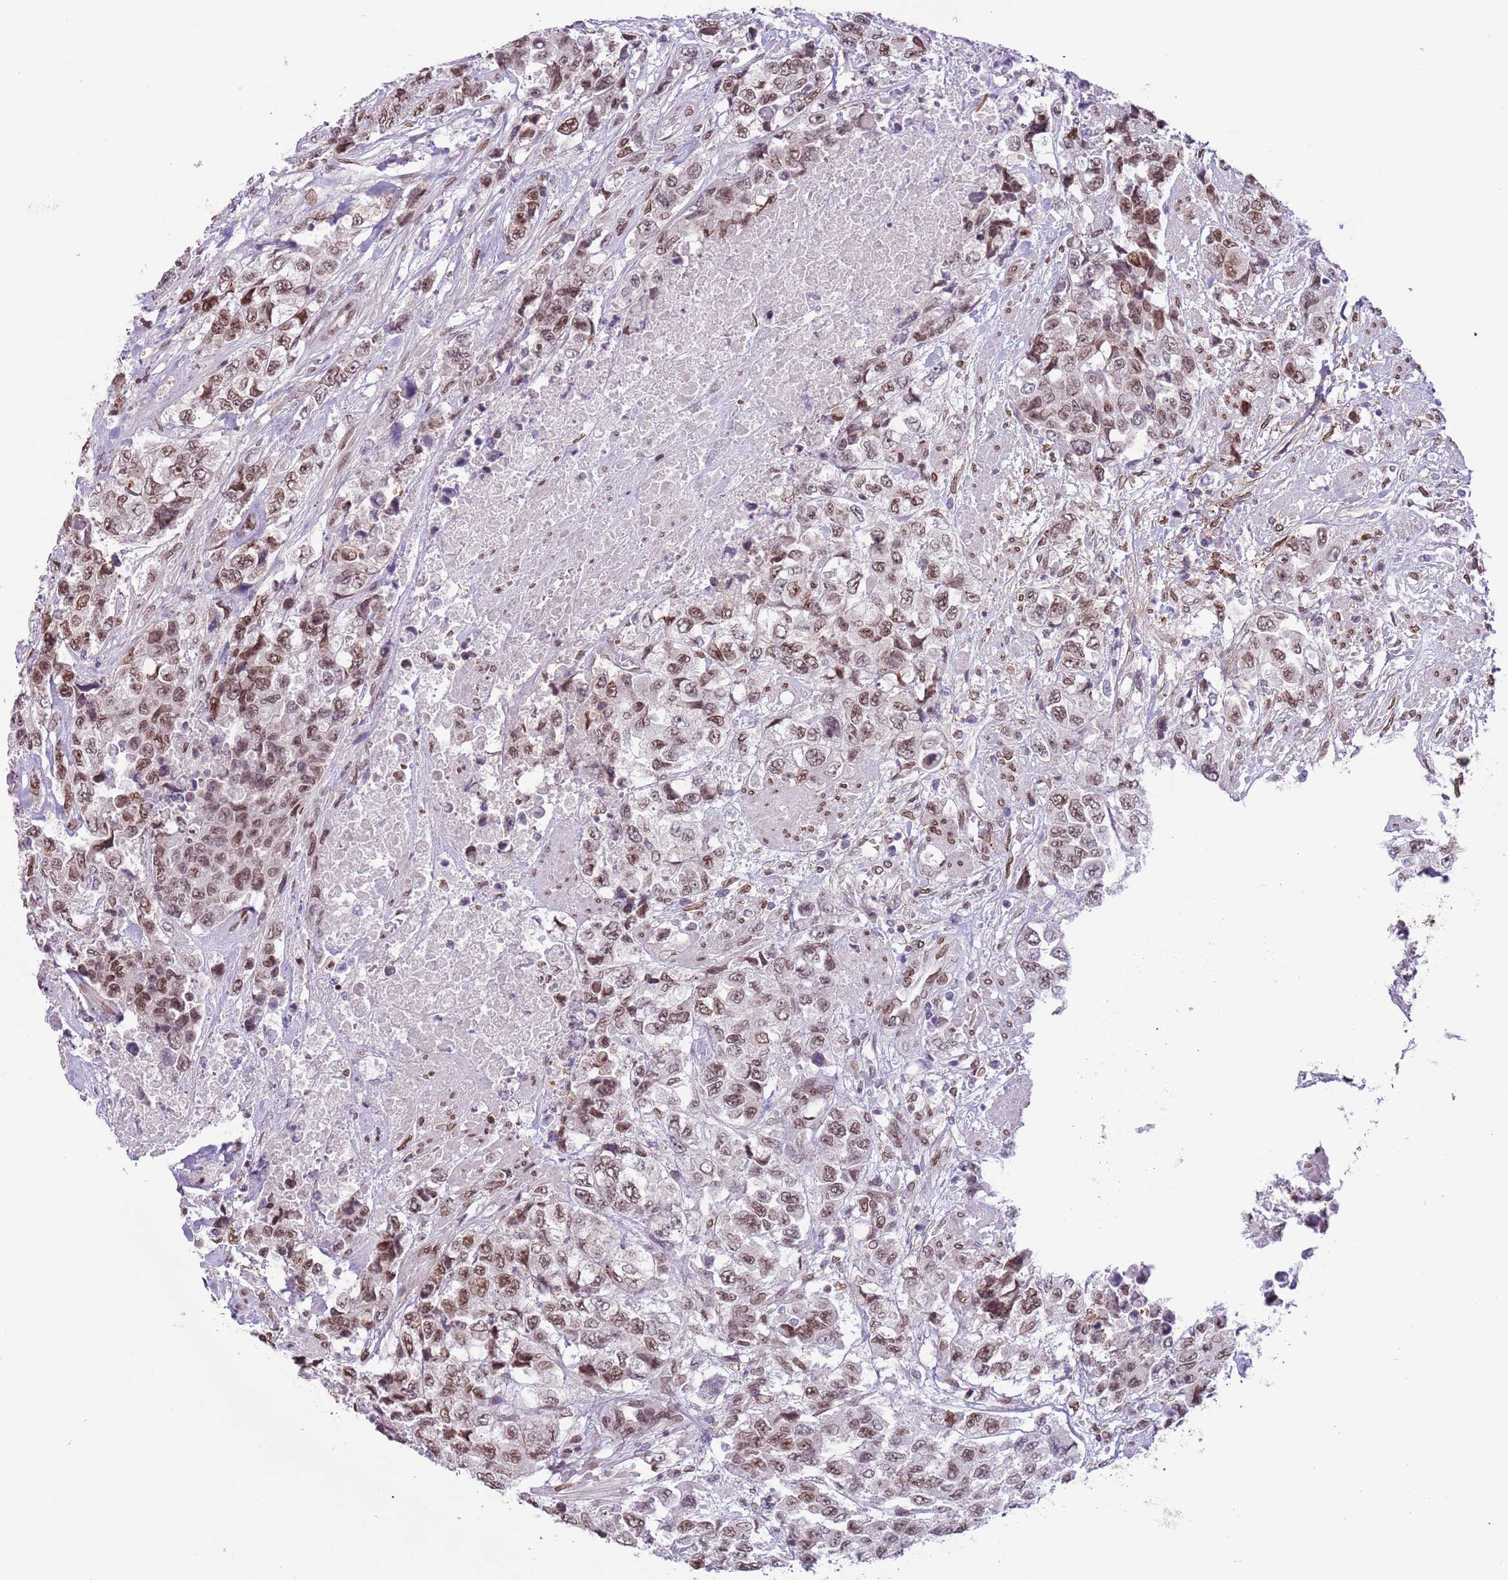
{"staining": {"intensity": "moderate", "quantity": ">75%", "location": "cytoplasmic/membranous,nuclear"}, "tissue": "urothelial cancer", "cell_type": "Tumor cells", "image_type": "cancer", "snomed": [{"axis": "morphology", "description": "Urothelial carcinoma, High grade"}, {"axis": "topography", "description": "Urinary bladder"}], "caption": "A brown stain shows moderate cytoplasmic/membranous and nuclear positivity of a protein in human urothelial cancer tumor cells.", "gene": "ZGLP1", "patient": {"sex": "female", "age": 78}}